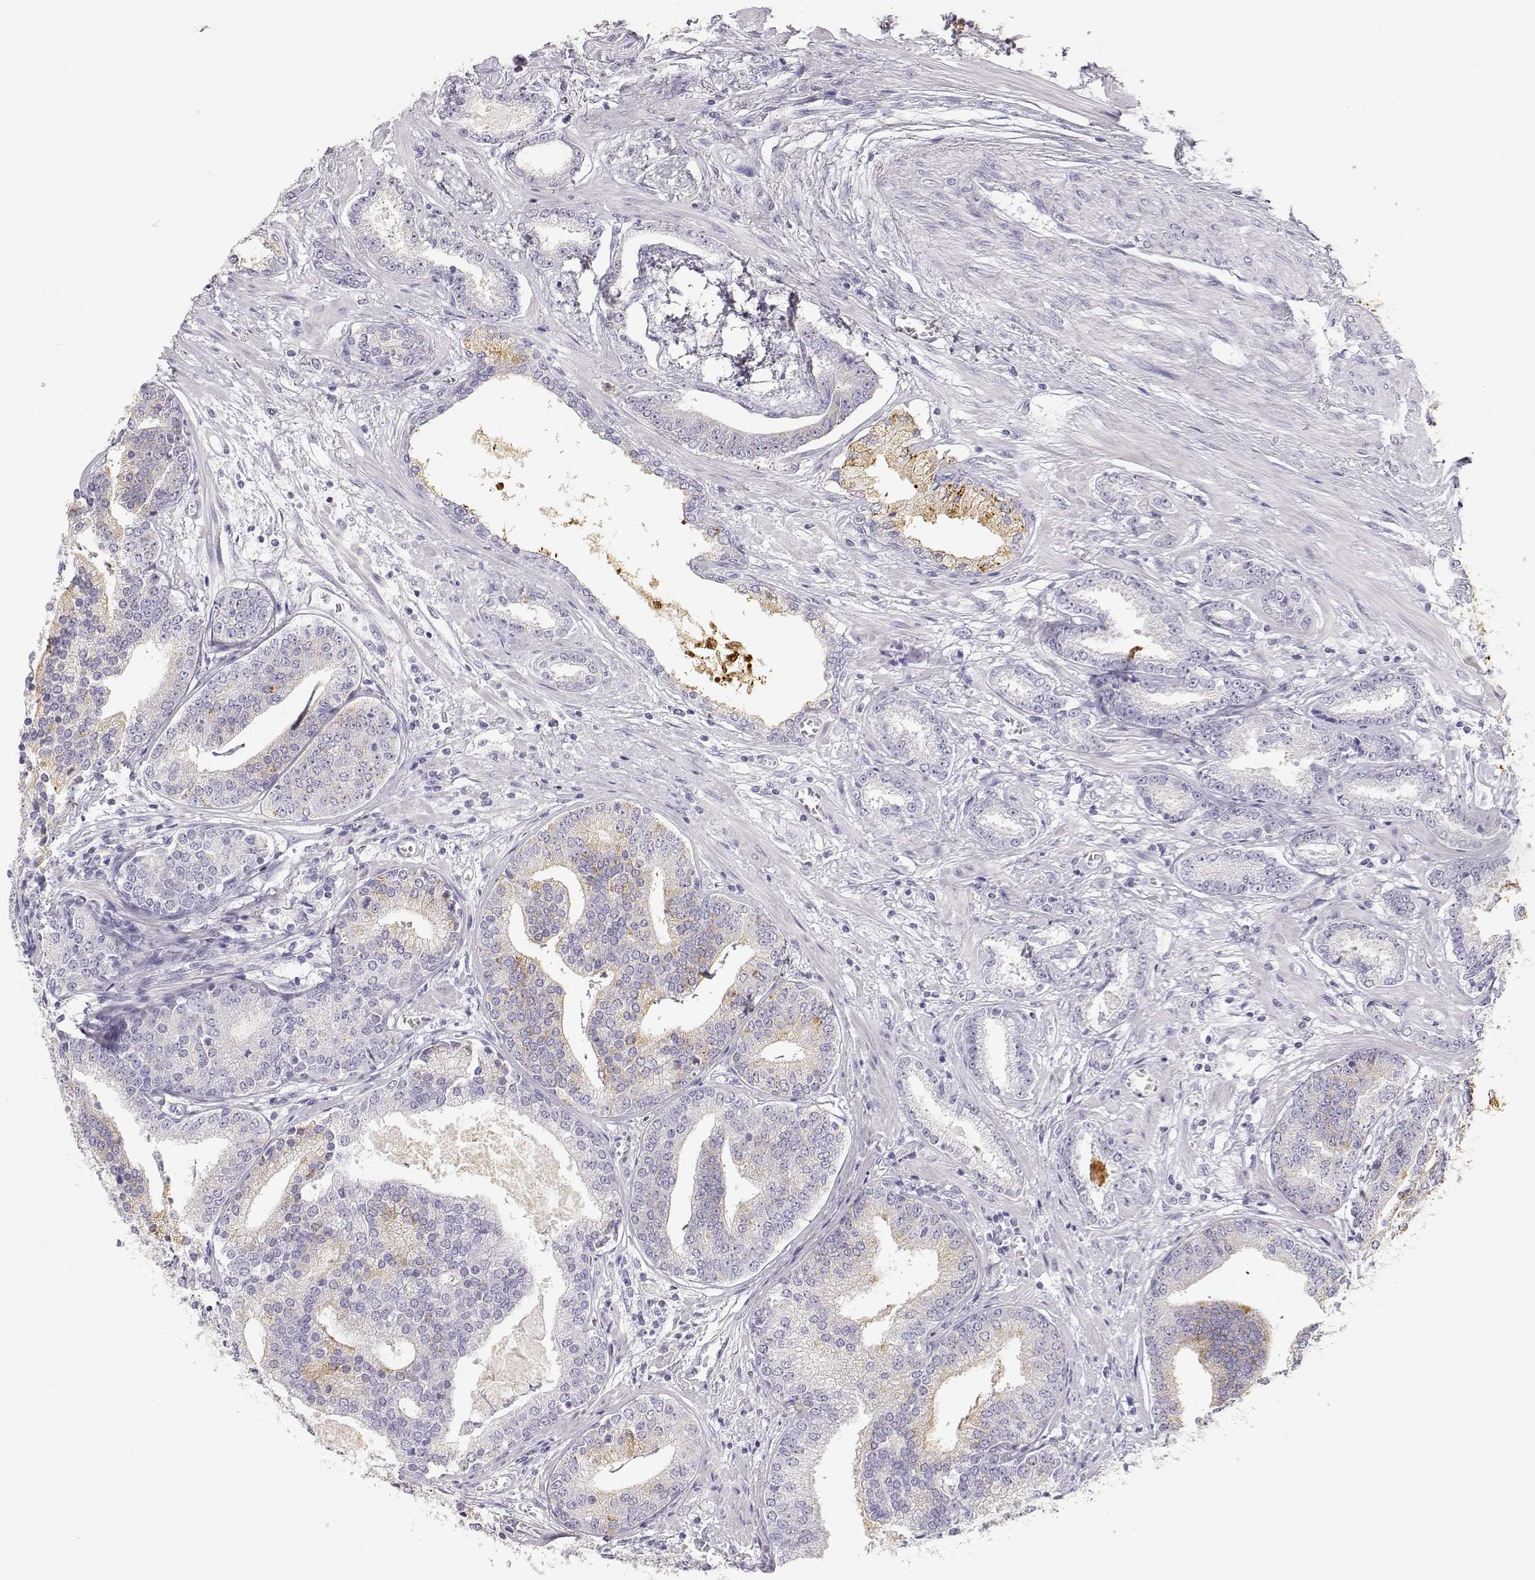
{"staining": {"intensity": "weak", "quantity": "<25%", "location": "cytoplasmic/membranous"}, "tissue": "prostate cancer", "cell_type": "Tumor cells", "image_type": "cancer", "snomed": [{"axis": "morphology", "description": "Adenocarcinoma, NOS"}, {"axis": "topography", "description": "Prostate"}], "caption": "A micrograph of human adenocarcinoma (prostate) is negative for staining in tumor cells.", "gene": "LEPR", "patient": {"sex": "male", "age": 64}}